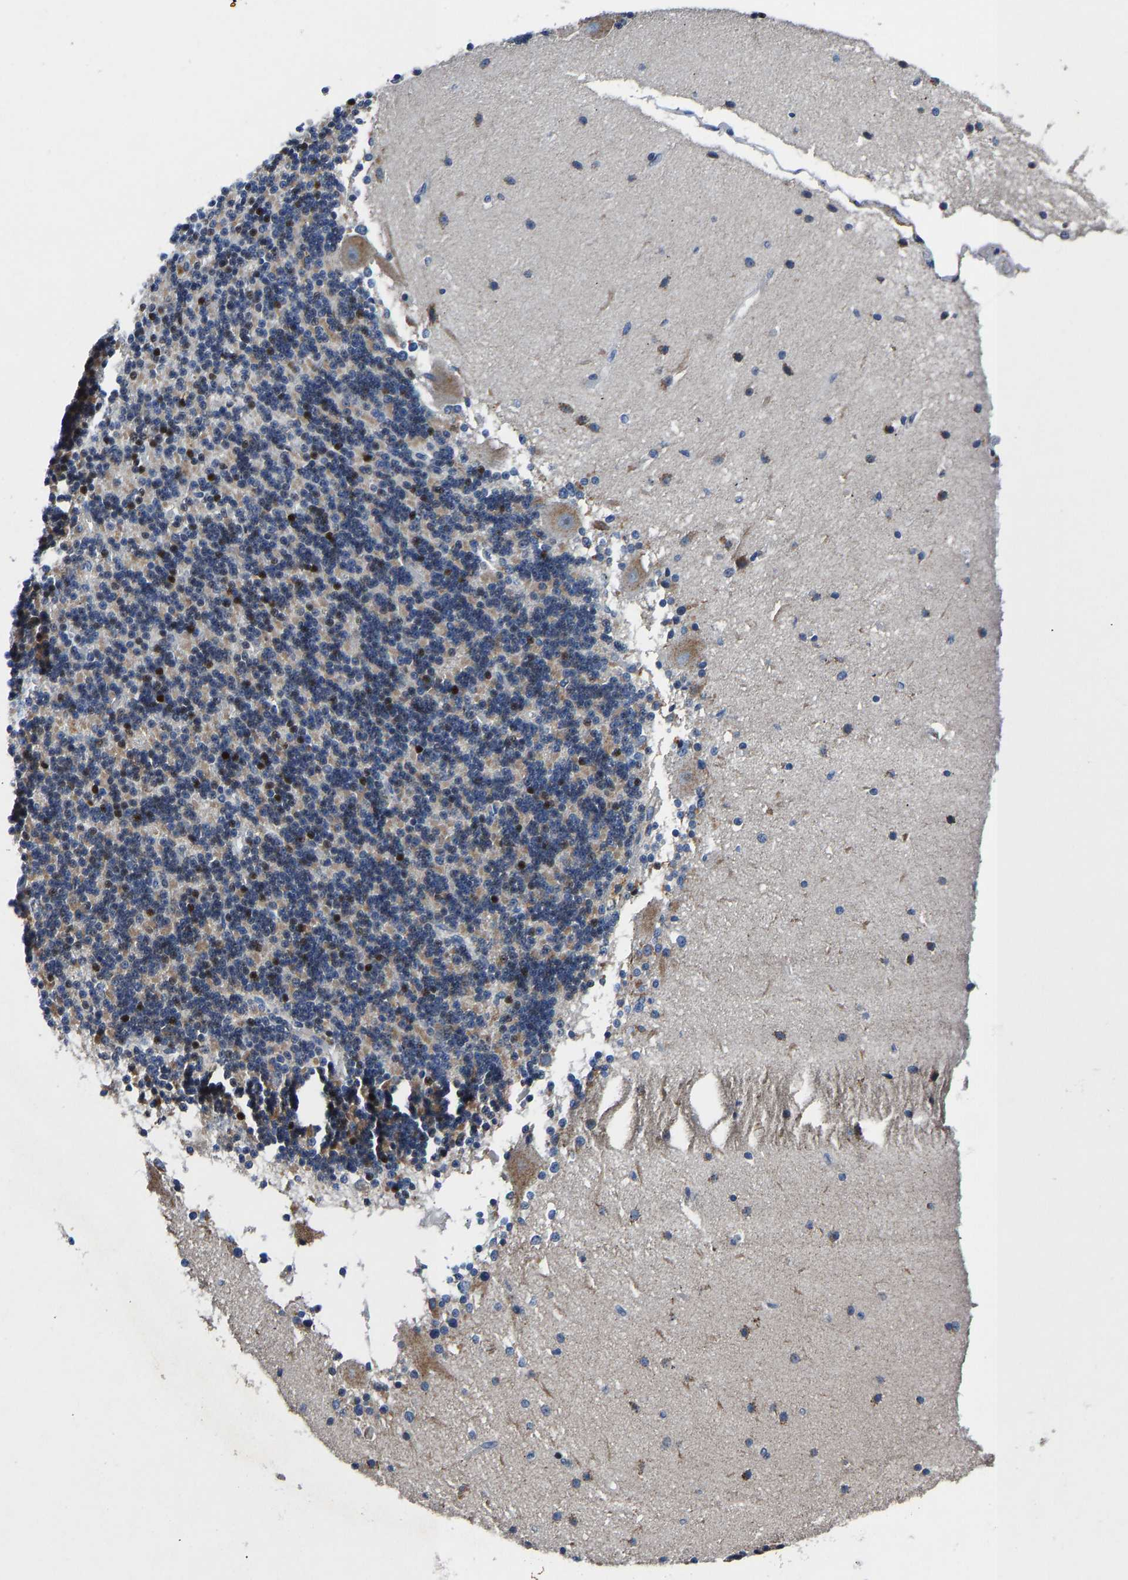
{"staining": {"intensity": "moderate", "quantity": "<25%", "location": "nuclear"}, "tissue": "cerebellum", "cell_type": "Cells in granular layer", "image_type": "normal", "snomed": [{"axis": "morphology", "description": "Normal tissue, NOS"}, {"axis": "topography", "description": "Cerebellum"}], "caption": "Brown immunohistochemical staining in benign human cerebellum exhibits moderate nuclear staining in approximately <25% of cells in granular layer. Using DAB (3,3'-diaminobenzidine) (brown) and hematoxylin (blue) stains, captured at high magnification using brightfield microscopy.", "gene": "EGR1", "patient": {"sex": "female", "age": 54}}